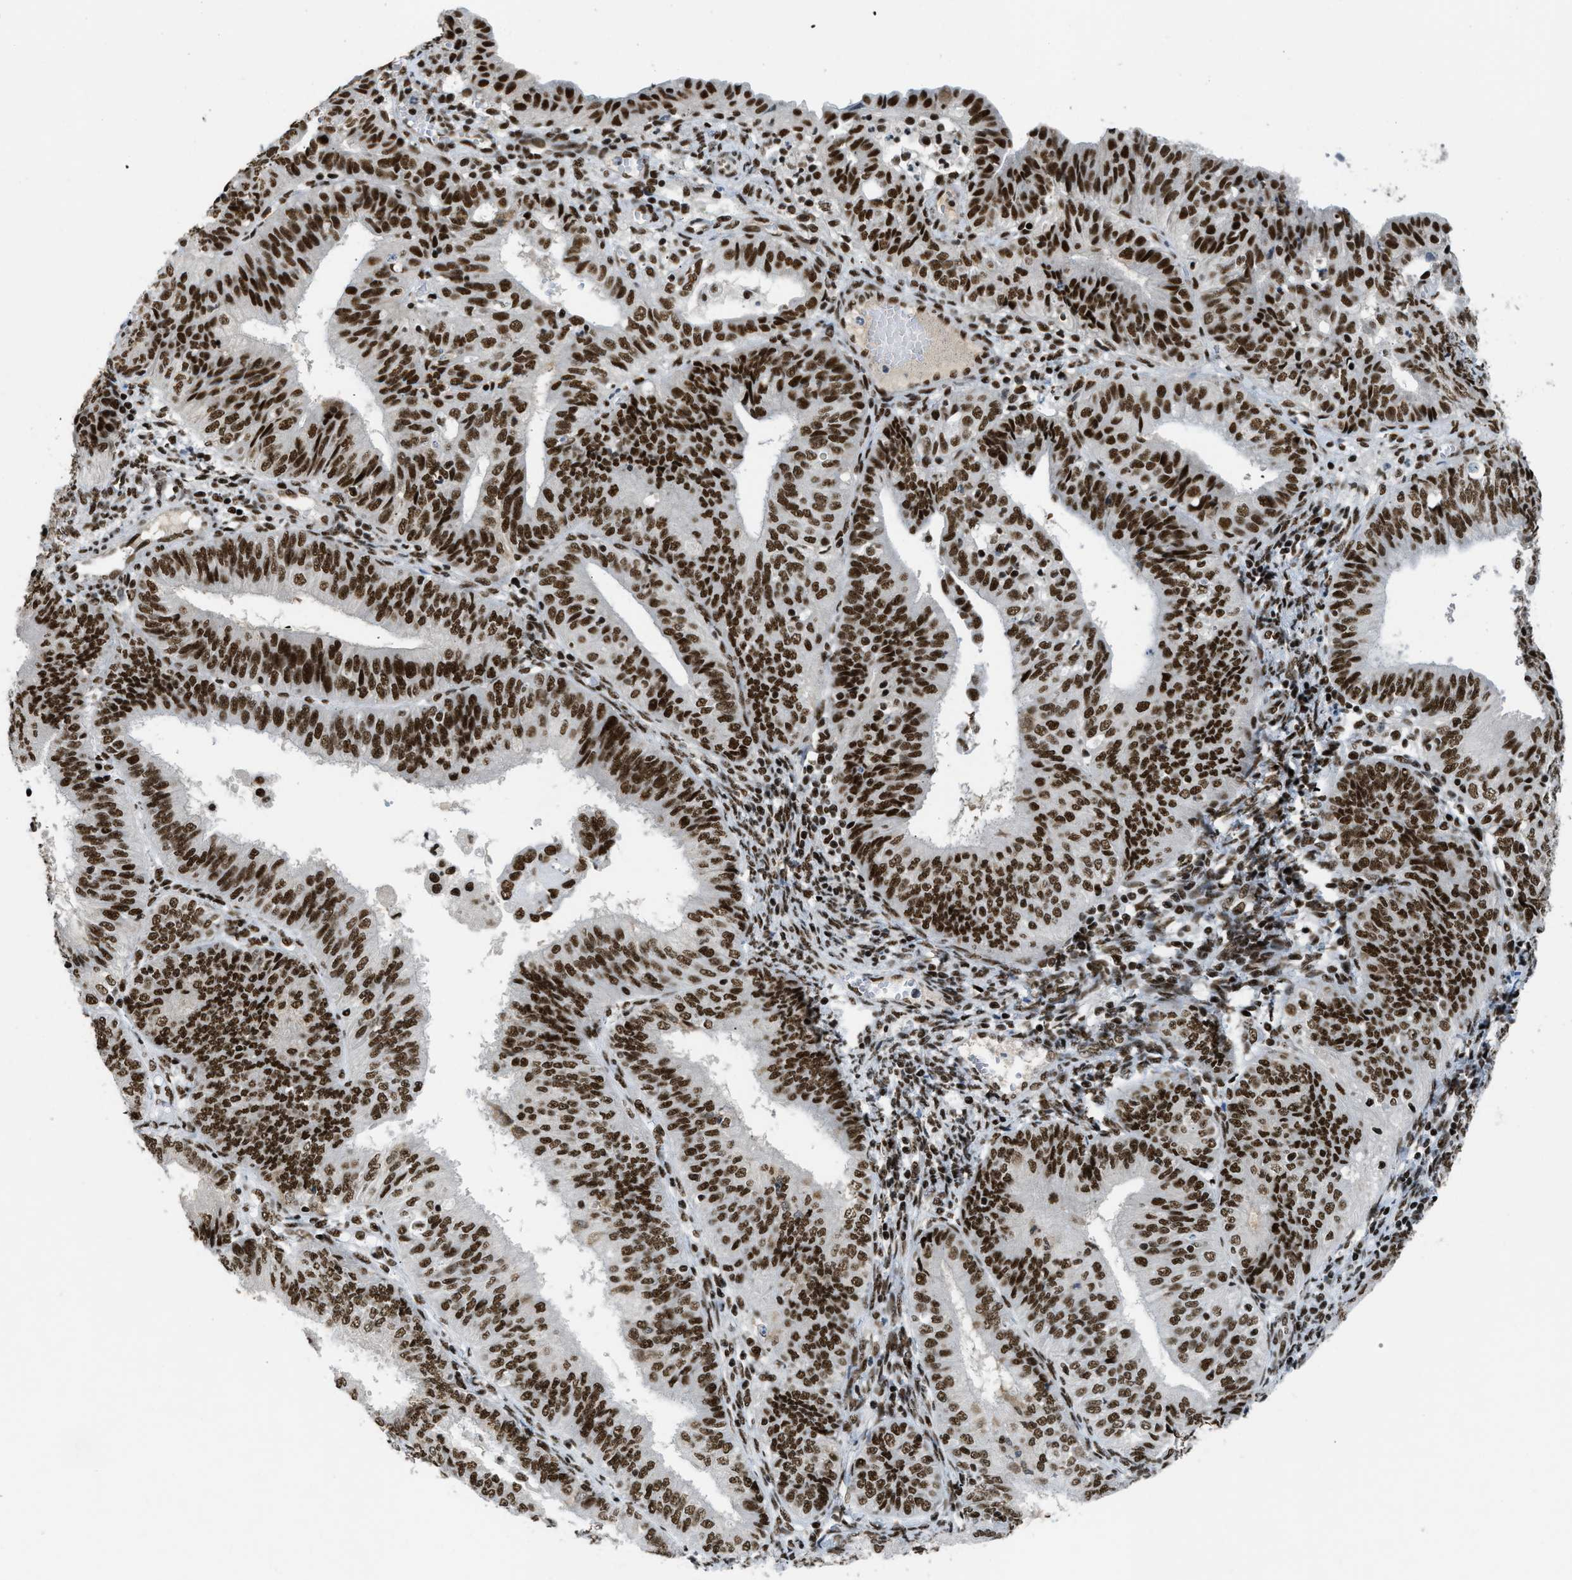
{"staining": {"intensity": "strong", "quantity": ">75%", "location": "nuclear"}, "tissue": "endometrial cancer", "cell_type": "Tumor cells", "image_type": "cancer", "snomed": [{"axis": "morphology", "description": "Adenocarcinoma, NOS"}, {"axis": "topography", "description": "Endometrium"}], "caption": "Immunohistochemistry (IHC) image of human endometrial cancer (adenocarcinoma) stained for a protein (brown), which demonstrates high levels of strong nuclear expression in about >75% of tumor cells.", "gene": "SCAF4", "patient": {"sex": "female", "age": 58}}